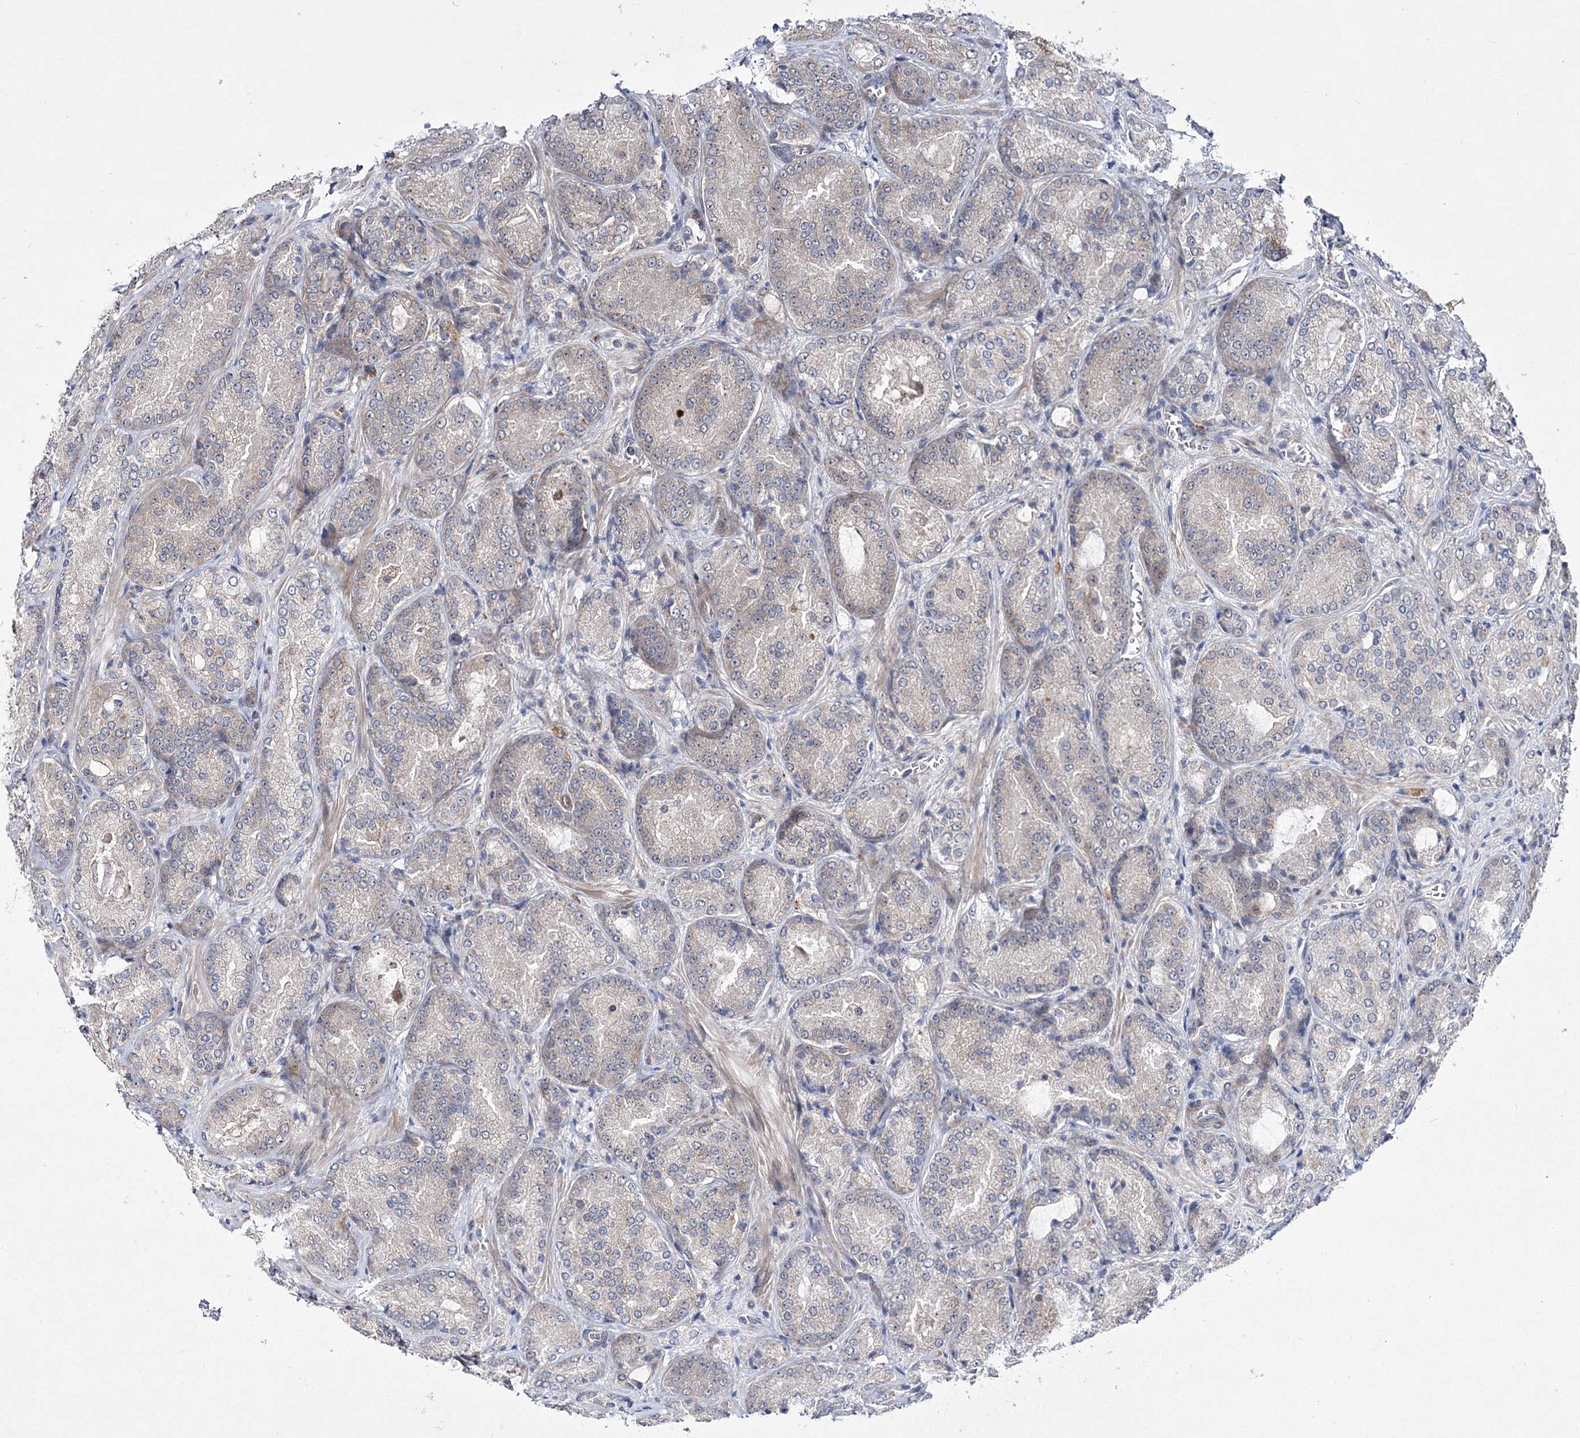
{"staining": {"intensity": "negative", "quantity": "none", "location": "none"}, "tissue": "prostate cancer", "cell_type": "Tumor cells", "image_type": "cancer", "snomed": [{"axis": "morphology", "description": "Adenocarcinoma, Low grade"}, {"axis": "topography", "description": "Prostate"}], "caption": "Prostate cancer stained for a protein using immunohistochemistry (IHC) shows no staining tumor cells.", "gene": "ARHGAP32", "patient": {"sex": "male", "age": 74}}